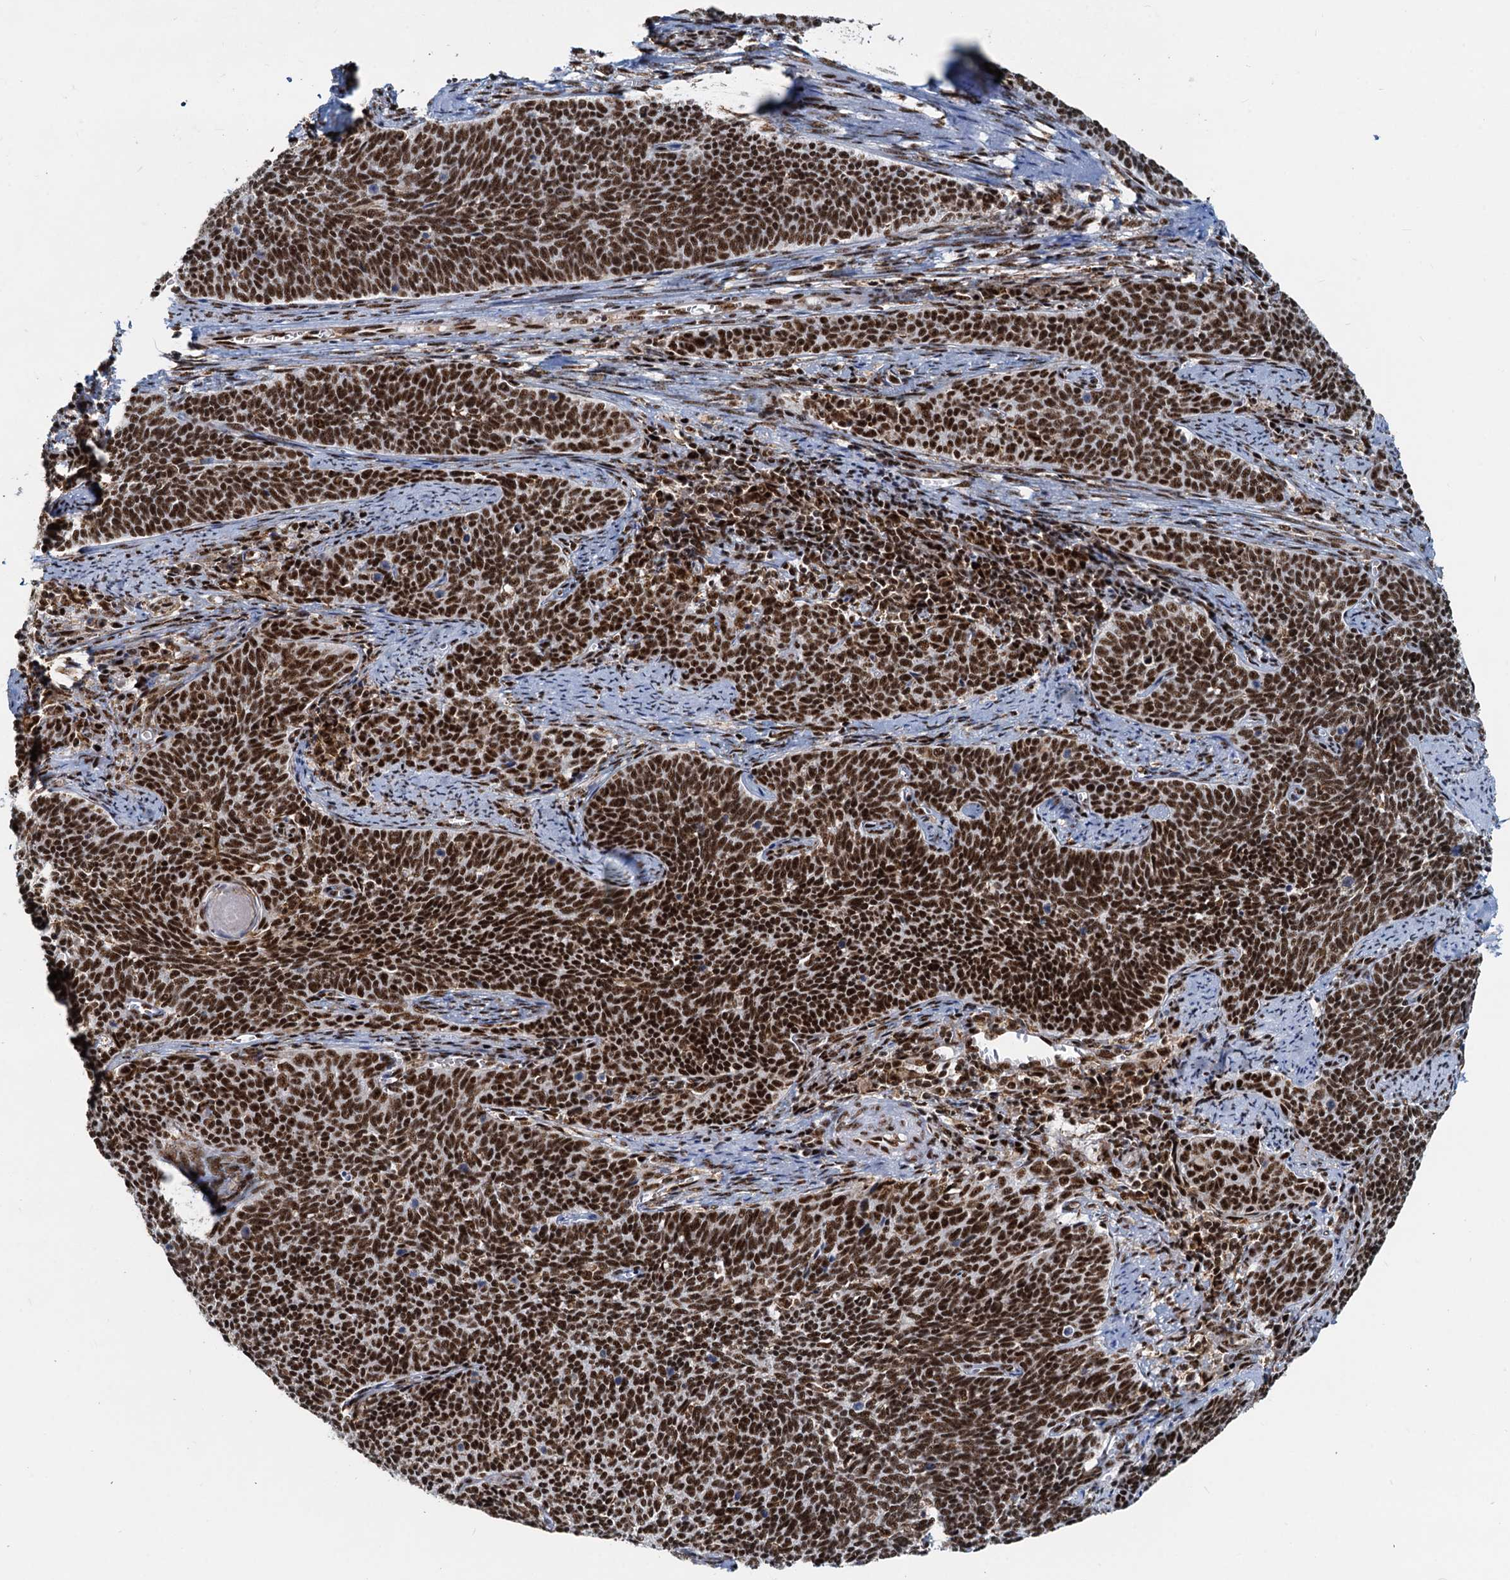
{"staining": {"intensity": "strong", "quantity": ">75%", "location": "nuclear"}, "tissue": "cervical cancer", "cell_type": "Tumor cells", "image_type": "cancer", "snomed": [{"axis": "morphology", "description": "Squamous cell carcinoma, NOS"}, {"axis": "topography", "description": "Cervix"}], "caption": "The image demonstrates staining of cervical squamous cell carcinoma, revealing strong nuclear protein positivity (brown color) within tumor cells.", "gene": "RBM26", "patient": {"sex": "female", "age": 39}}